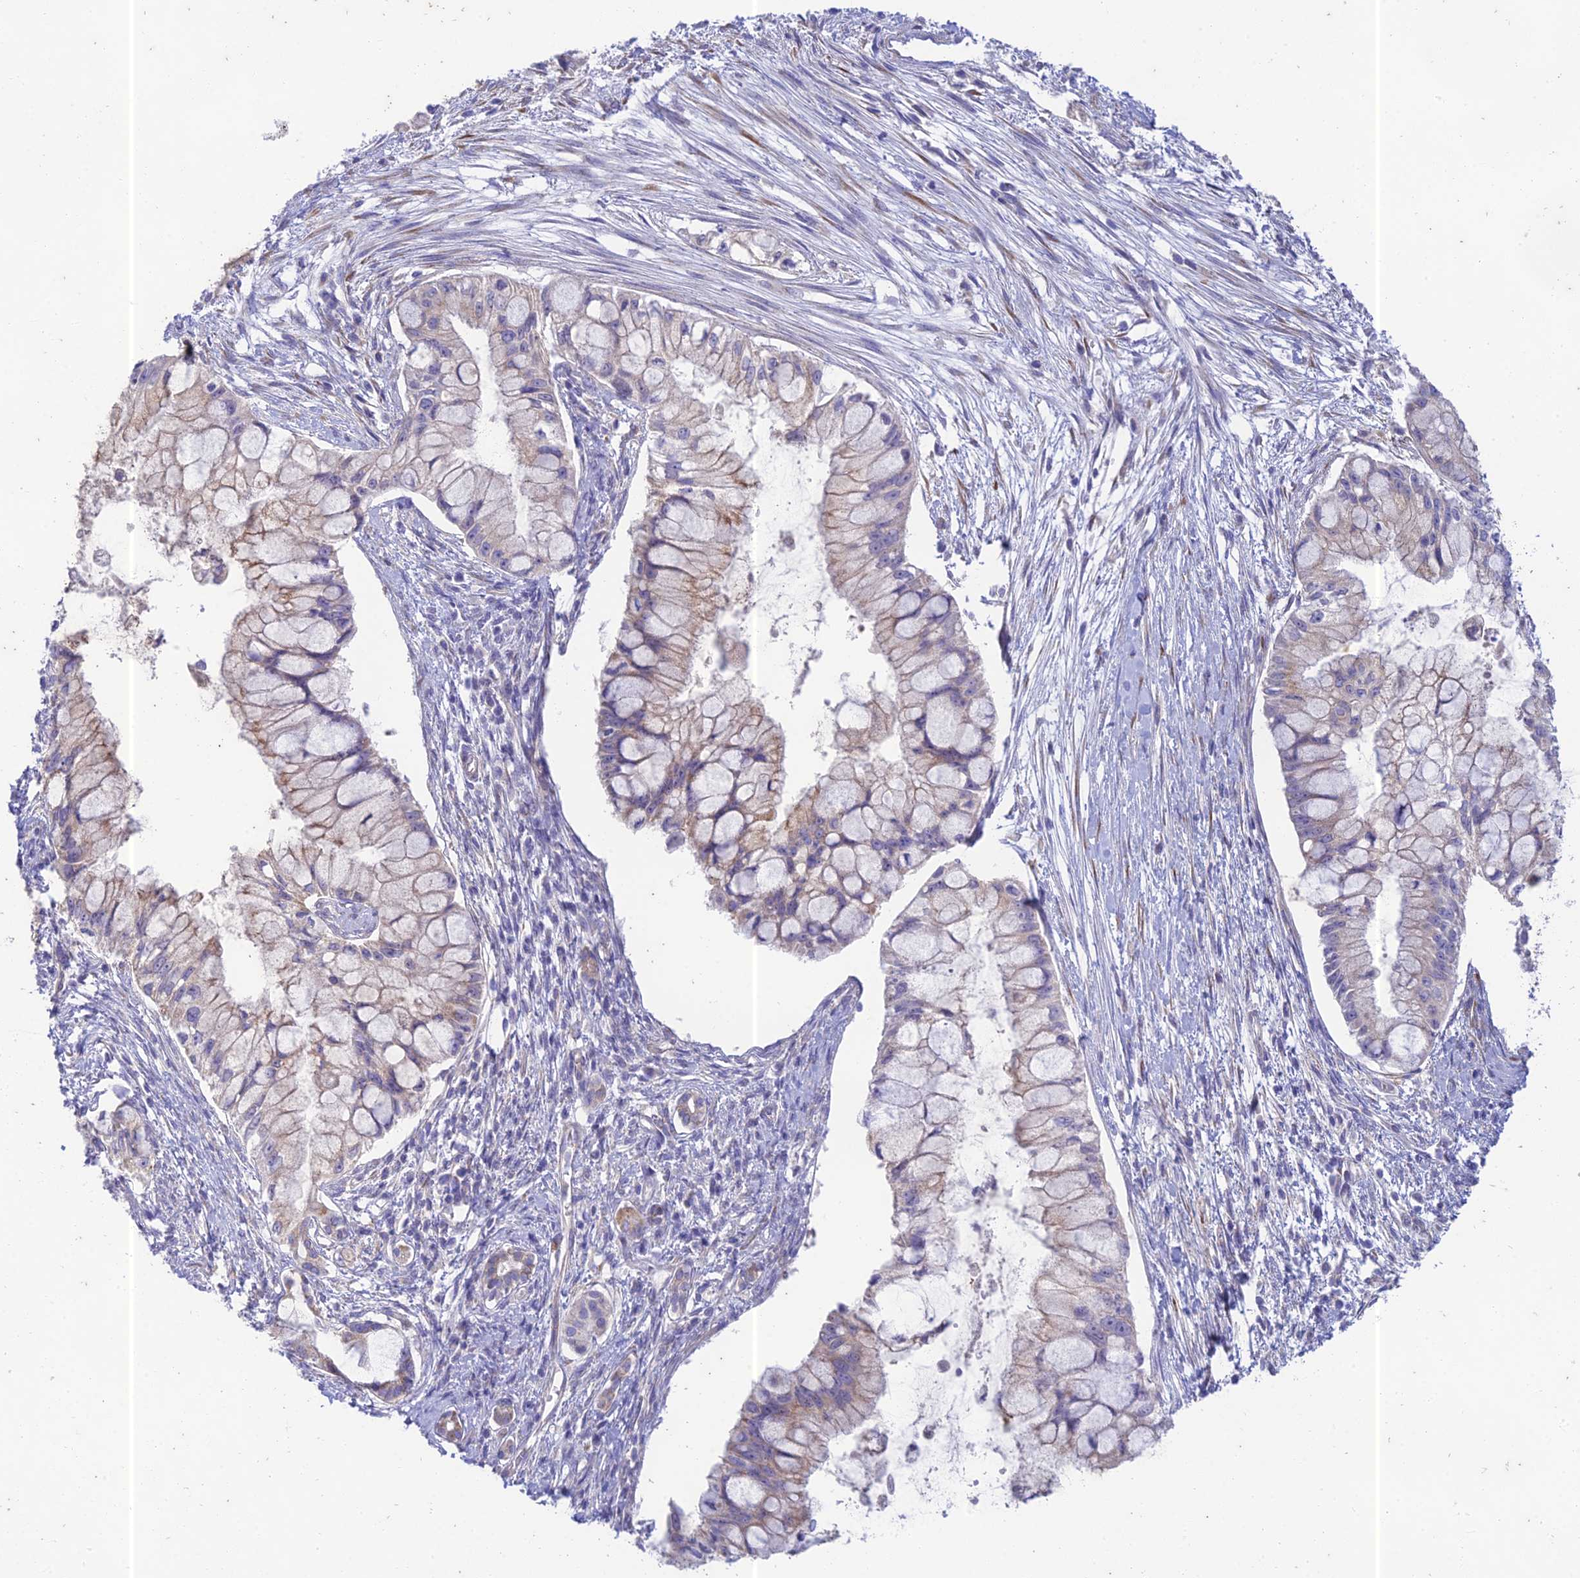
{"staining": {"intensity": "weak", "quantity": "25%-75%", "location": "cytoplasmic/membranous"}, "tissue": "pancreatic cancer", "cell_type": "Tumor cells", "image_type": "cancer", "snomed": [{"axis": "morphology", "description": "Adenocarcinoma, NOS"}, {"axis": "topography", "description": "Pancreas"}], "caption": "High-power microscopy captured an IHC micrograph of adenocarcinoma (pancreatic), revealing weak cytoplasmic/membranous positivity in about 25%-75% of tumor cells. The protein is shown in brown color, while the nuclei are stained blue.", "gene": "PTCD2", "patient": {"sex": "male", "age": 48}}